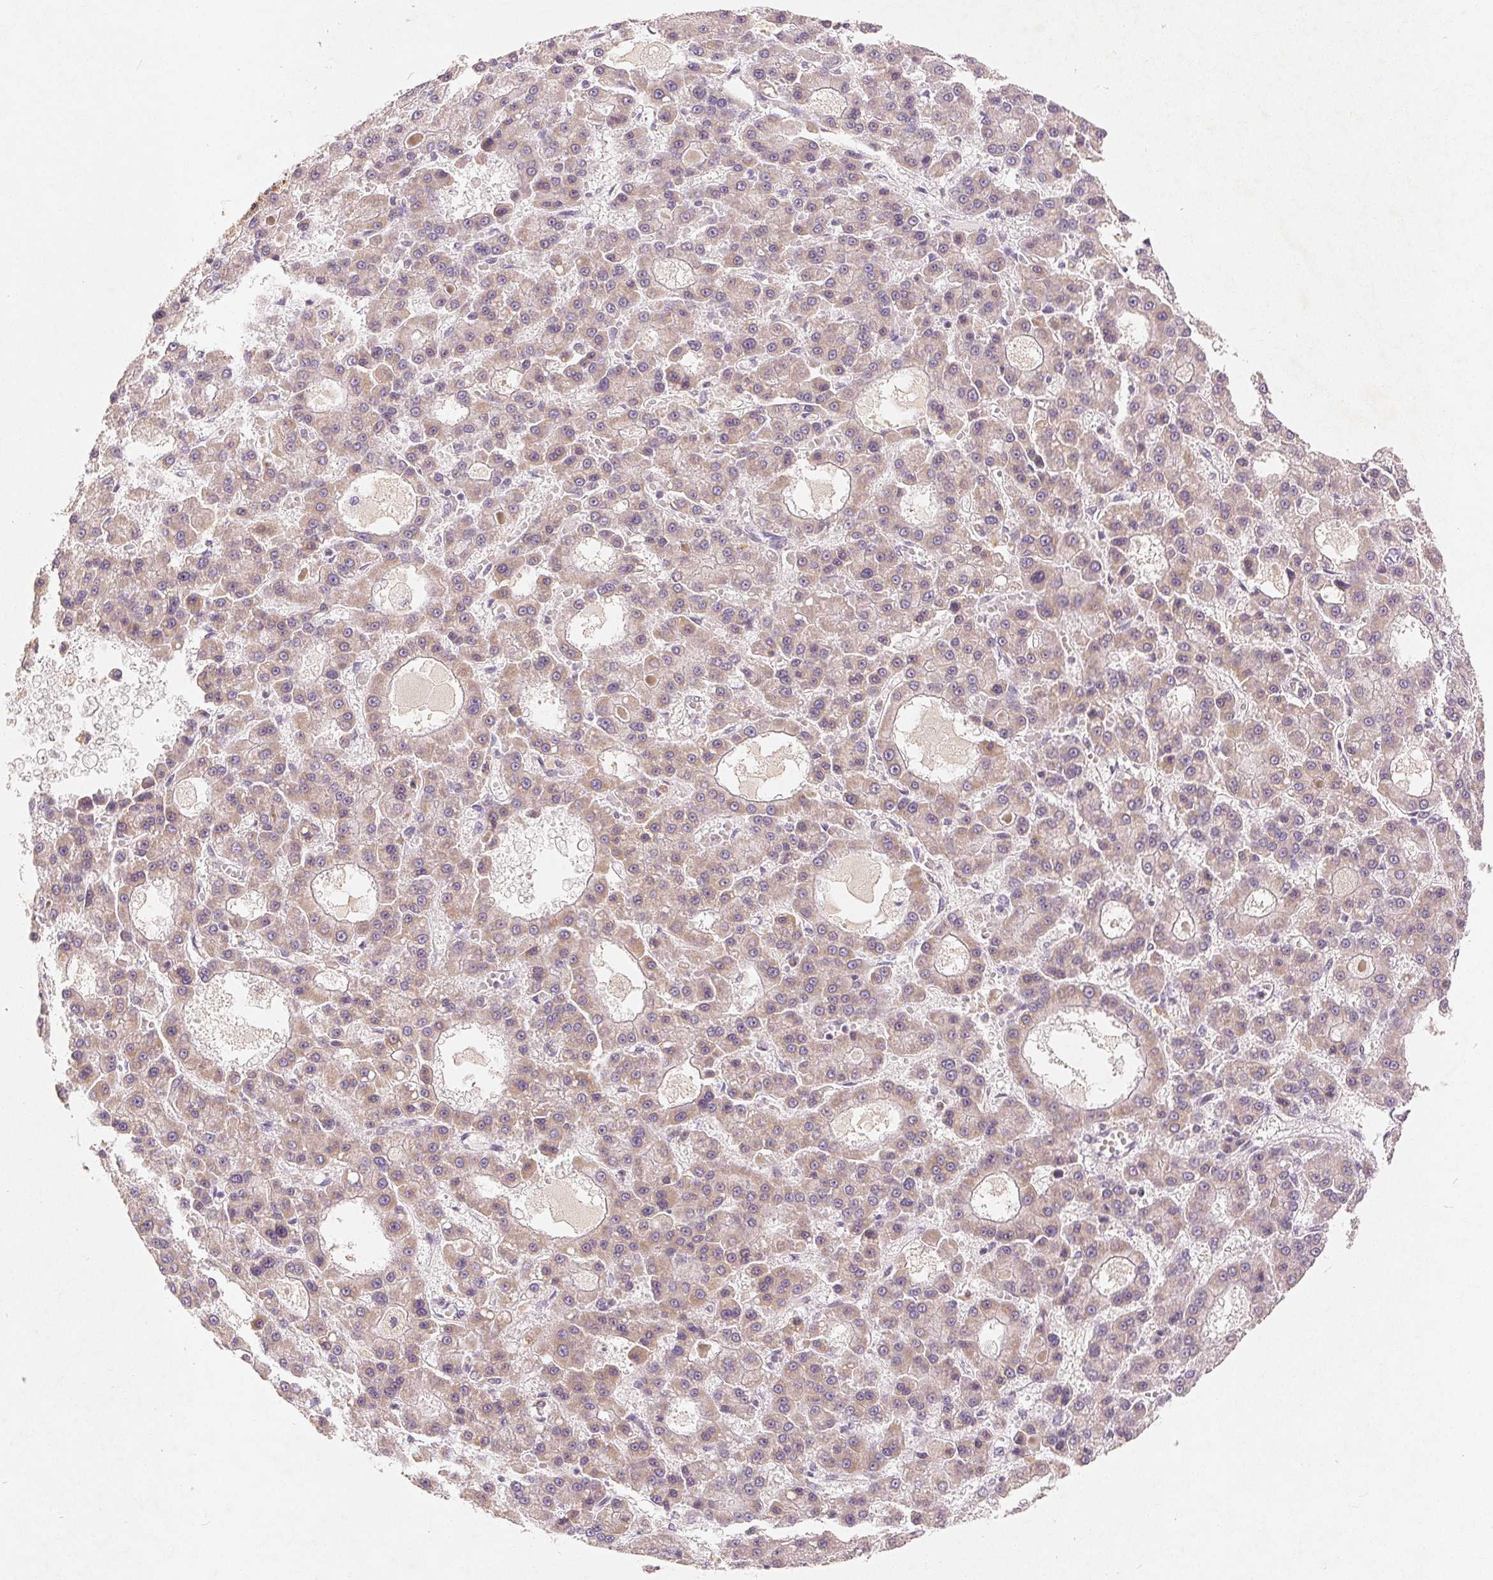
{"staining": {"intensity": "weak", "quantity": ">75%", "location": "cytoplasmic/membranous"}, "tissue": "liver cancer", "cell_type": "Tumor cells", "image_type": "cancer", "snomed": [{"axis": "morphology", "description": "Carcinoma, Hepatocellular, NOS"}, {"axis": "topography", "description": "Liver"}], "caption": "Protein staining of liver cancer (hepatocellular carcinoma) tissue exhibits weak cytoplasmic/membranous positivity in about >75% of tumor cells. Using DAB (brown) and hematoxylin (blue) stains, captured at high magnification using brightfield microscopy.", "gene": "GHITM", "patient": {"sex": "male", "age": 70}}